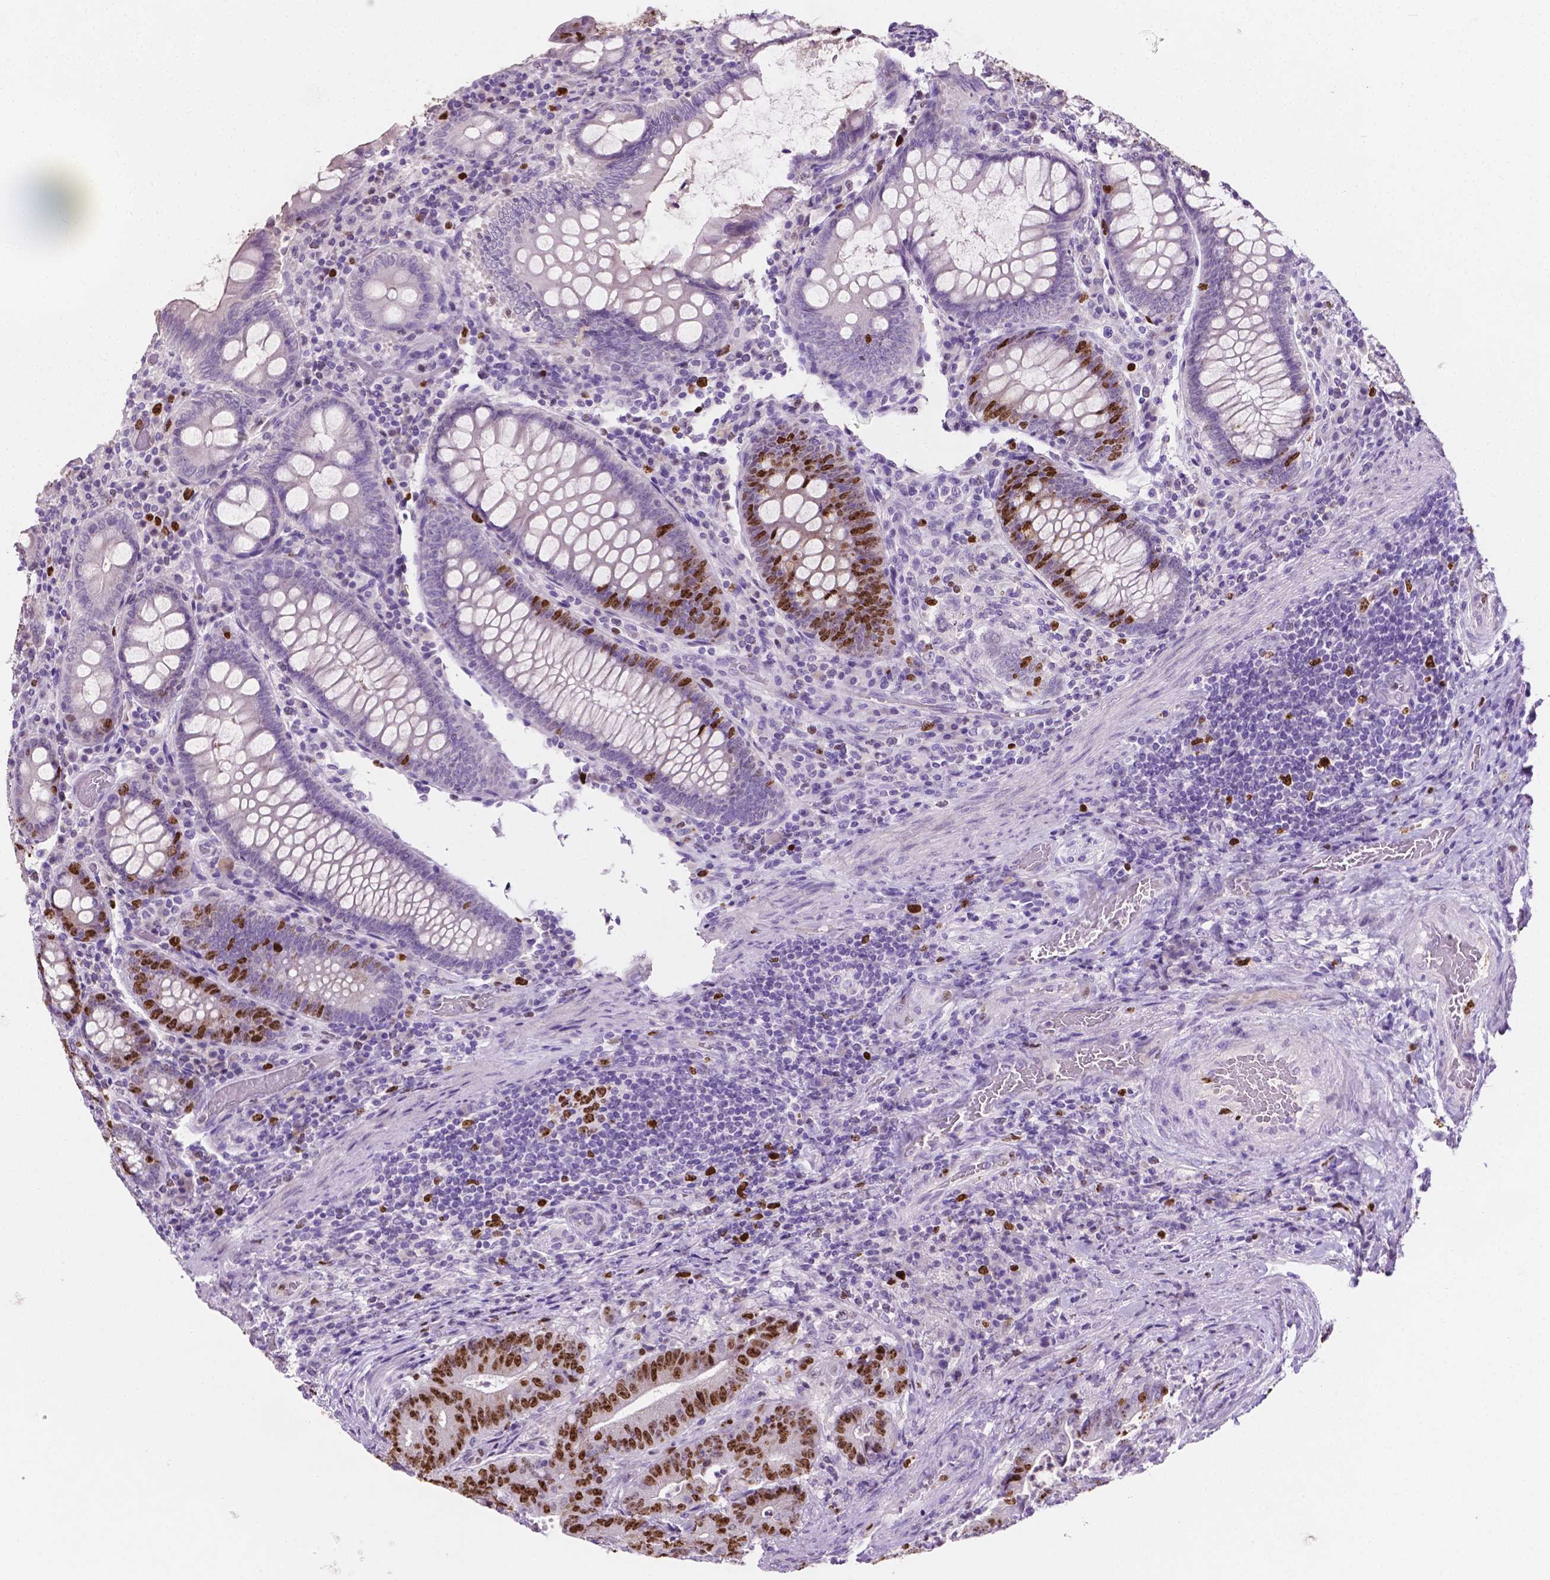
{"staining": {"intensity": "strong", "quantity": "25%-75%", "location": "nuclear"}, "tissue": "colorectal cancer", "cell_type": "Tumor cells", "image_type": "cancer", "snomed": [{"axis": "morphology", "description": "Adenocarcinoma, NOS"}, {"axis": "topography", "description": "Colon"}], "caption": "Immunohistochemistry (IHC) of adenocarcinoma (colorectal) demonstrates high levels of strong nuclear positivity in about 25%-75% of tumor cells.", "gene": "SIAH2", "patient": {"sex": "female", "age": 43}}